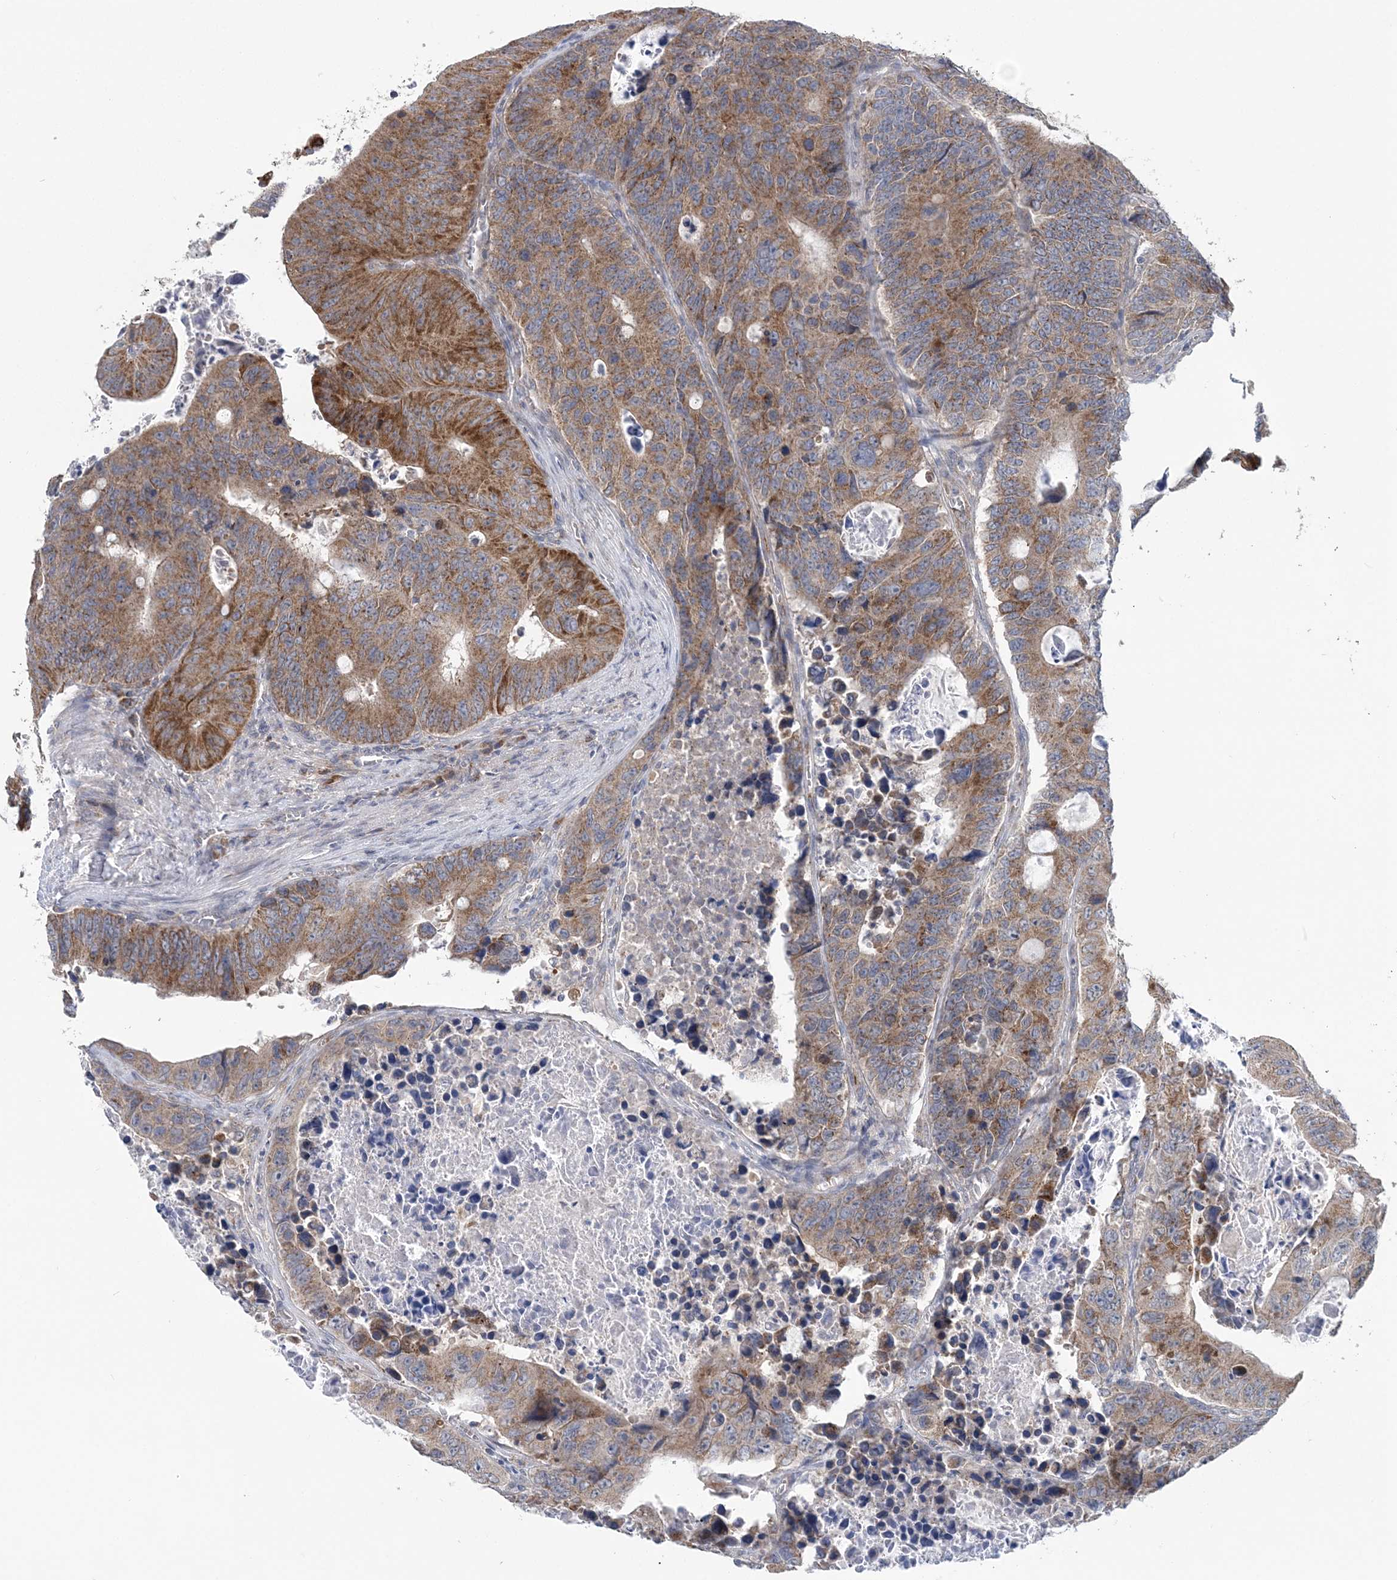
{"staining": {"intensity": "moderate", "quantity": ">75%", "location": "cytoplasmic/membranous"}, "tissue": "colorectal cancer", "cell_type": "Tumor cells", "image_type": "cancer", "snomed": [{"axis": "morphology", "description": "Adenocarcinoma, NOS"}, {"axis": "topography", "description": "Colon"}], "caption": "Colorectal adenocarcinoma tissue displays moderate cytoplasmic/membranous staining in about >75% of tumor cells", "gene": "COPE", "patient": {"sex": "male", "age": 87}}